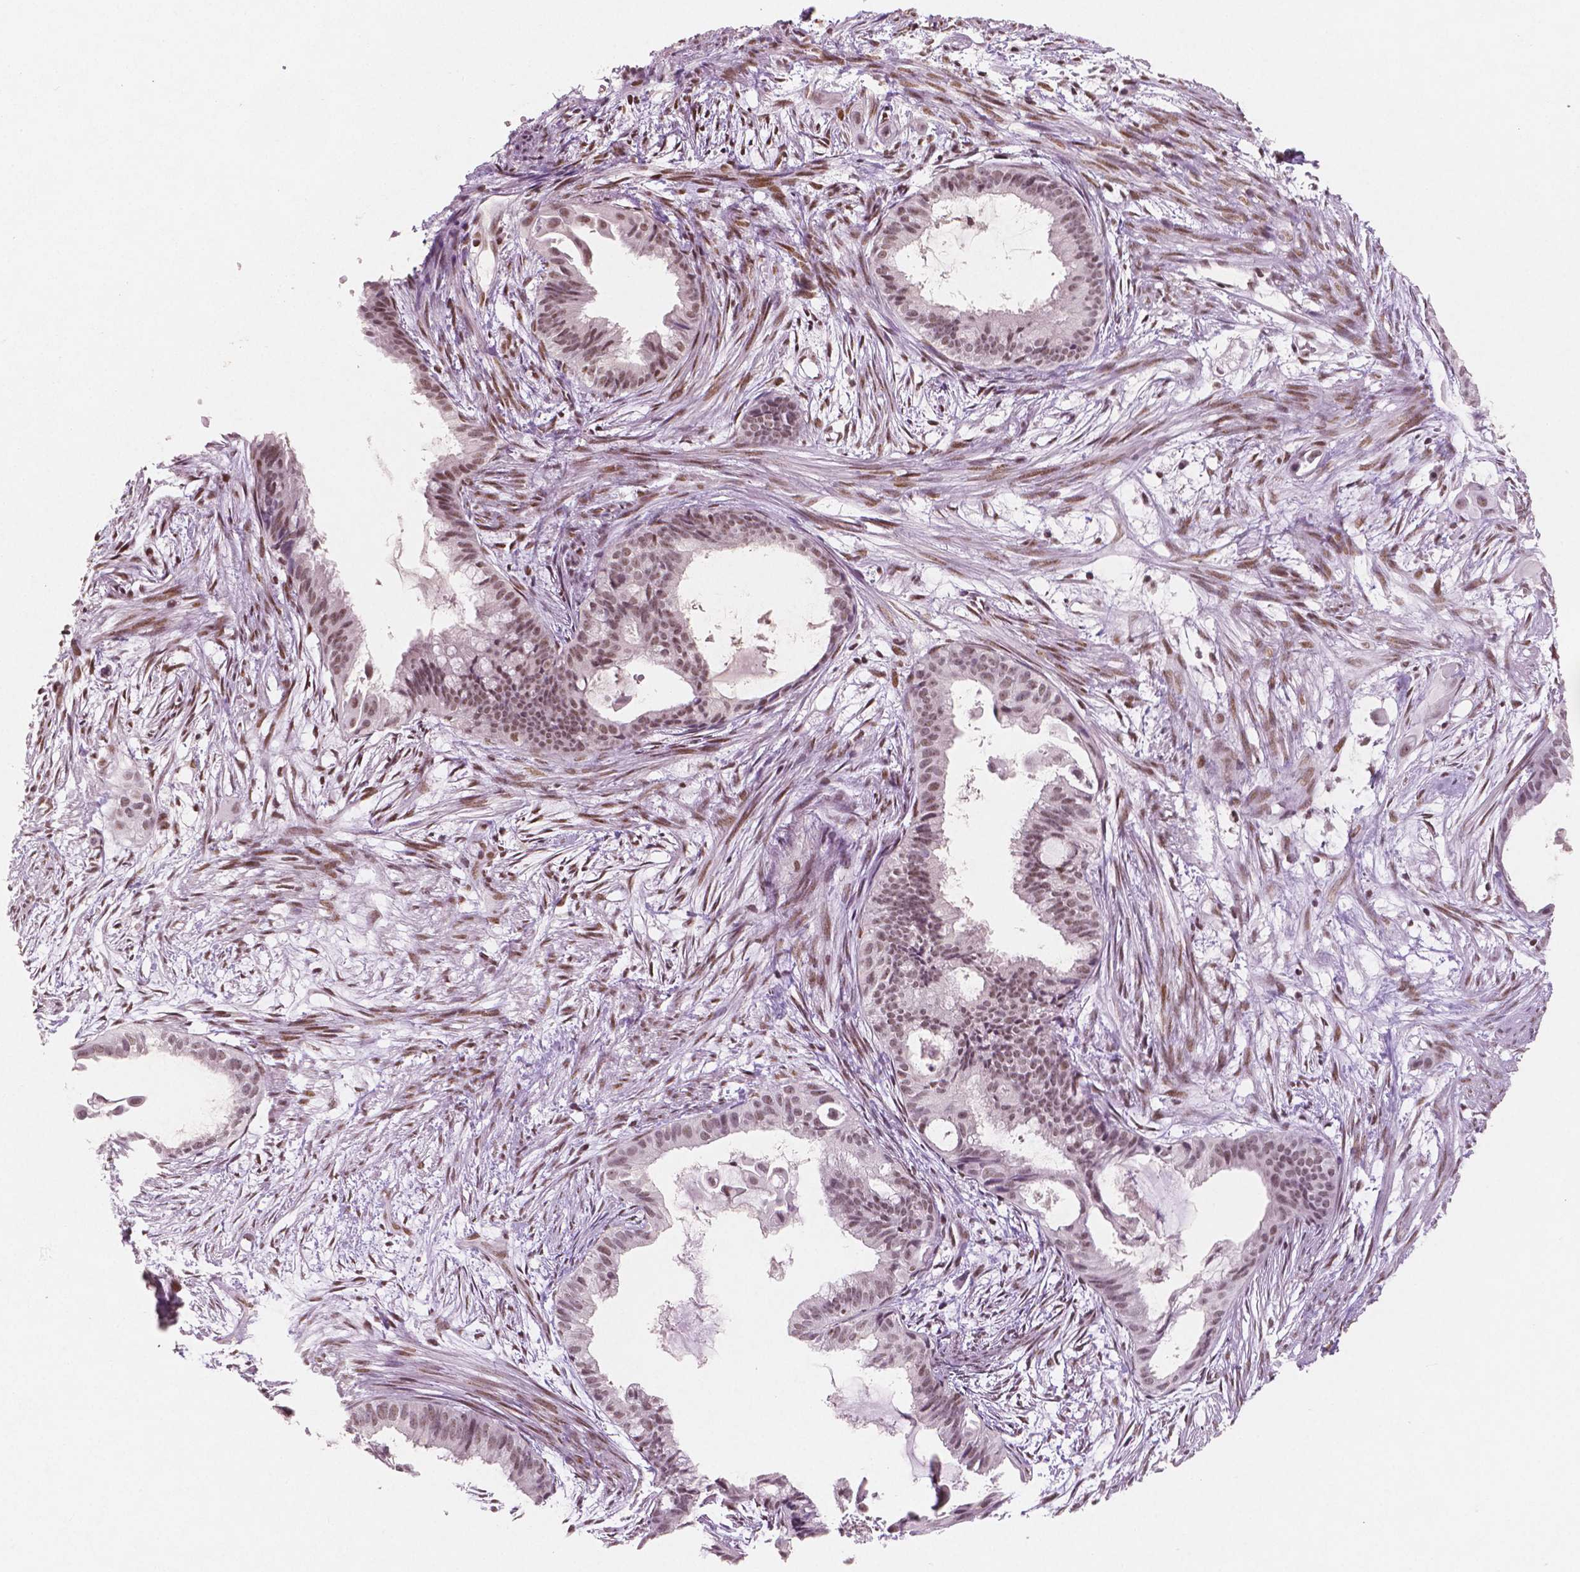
{"staining": {"intensity": "moderate", "quantity": ">75%", "location": "nuclear"}, "tissue": "endometrial cancer", "cell_type": "Tumor cells", "image_type": "cancer", "snomed": [{"axis": "morphology", "description": "Adenocarcinoma, NOS"}, {"axis": "topography", "description": "Endometrium"}], "caption": "Protein analysis of adenocarcinoma (endometrial) tissue demonstrates moderate nuclear expression in approximately >75% of tumor cells.", "gene": "BRD4", "patient": {"sex": "female", "age": 86}}